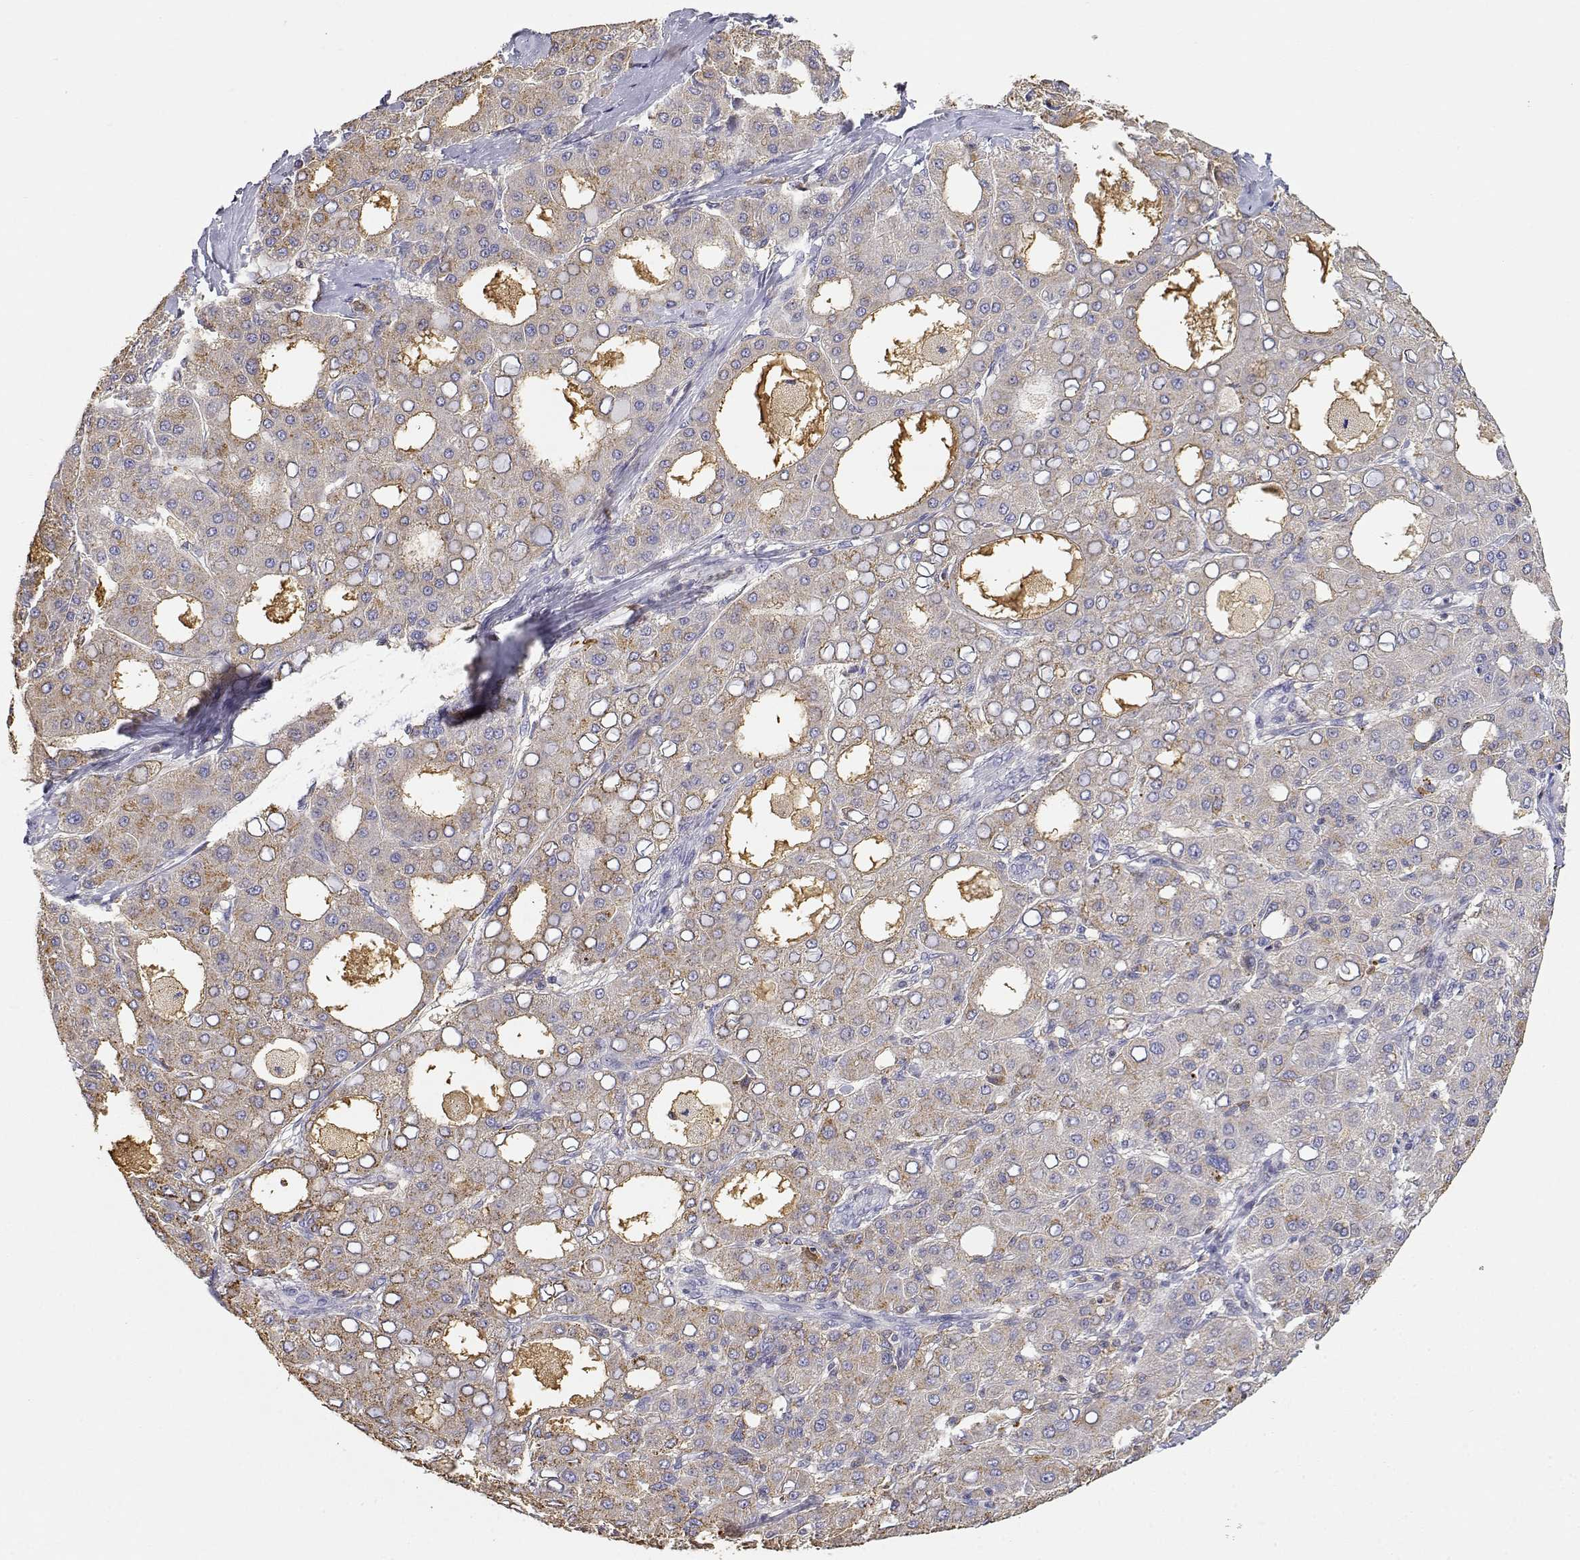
{"staining": {"intensity": "weak", "quantity": "25%-75%", "location": "cytoplasmic/membranous"}, "tissue": "liver cancer", "cell_type": "Tumor cells", "image_type": "cancer", "snomed": [{"axis": "morphology", "description": "Carcinoma, Hepatocellular, NOS"}, {"axis": "topography", "description": "Liver"}], "caption": "Liver cancer (hepatocellular carcinoma) stained for a protein exhibits weak cytoplasmic/membranous positivity in tumor cells. (IHC, brightfield microscopy, high magnification).", "gene": "ADA", "patient": {"sex": "male", "age": 65}}